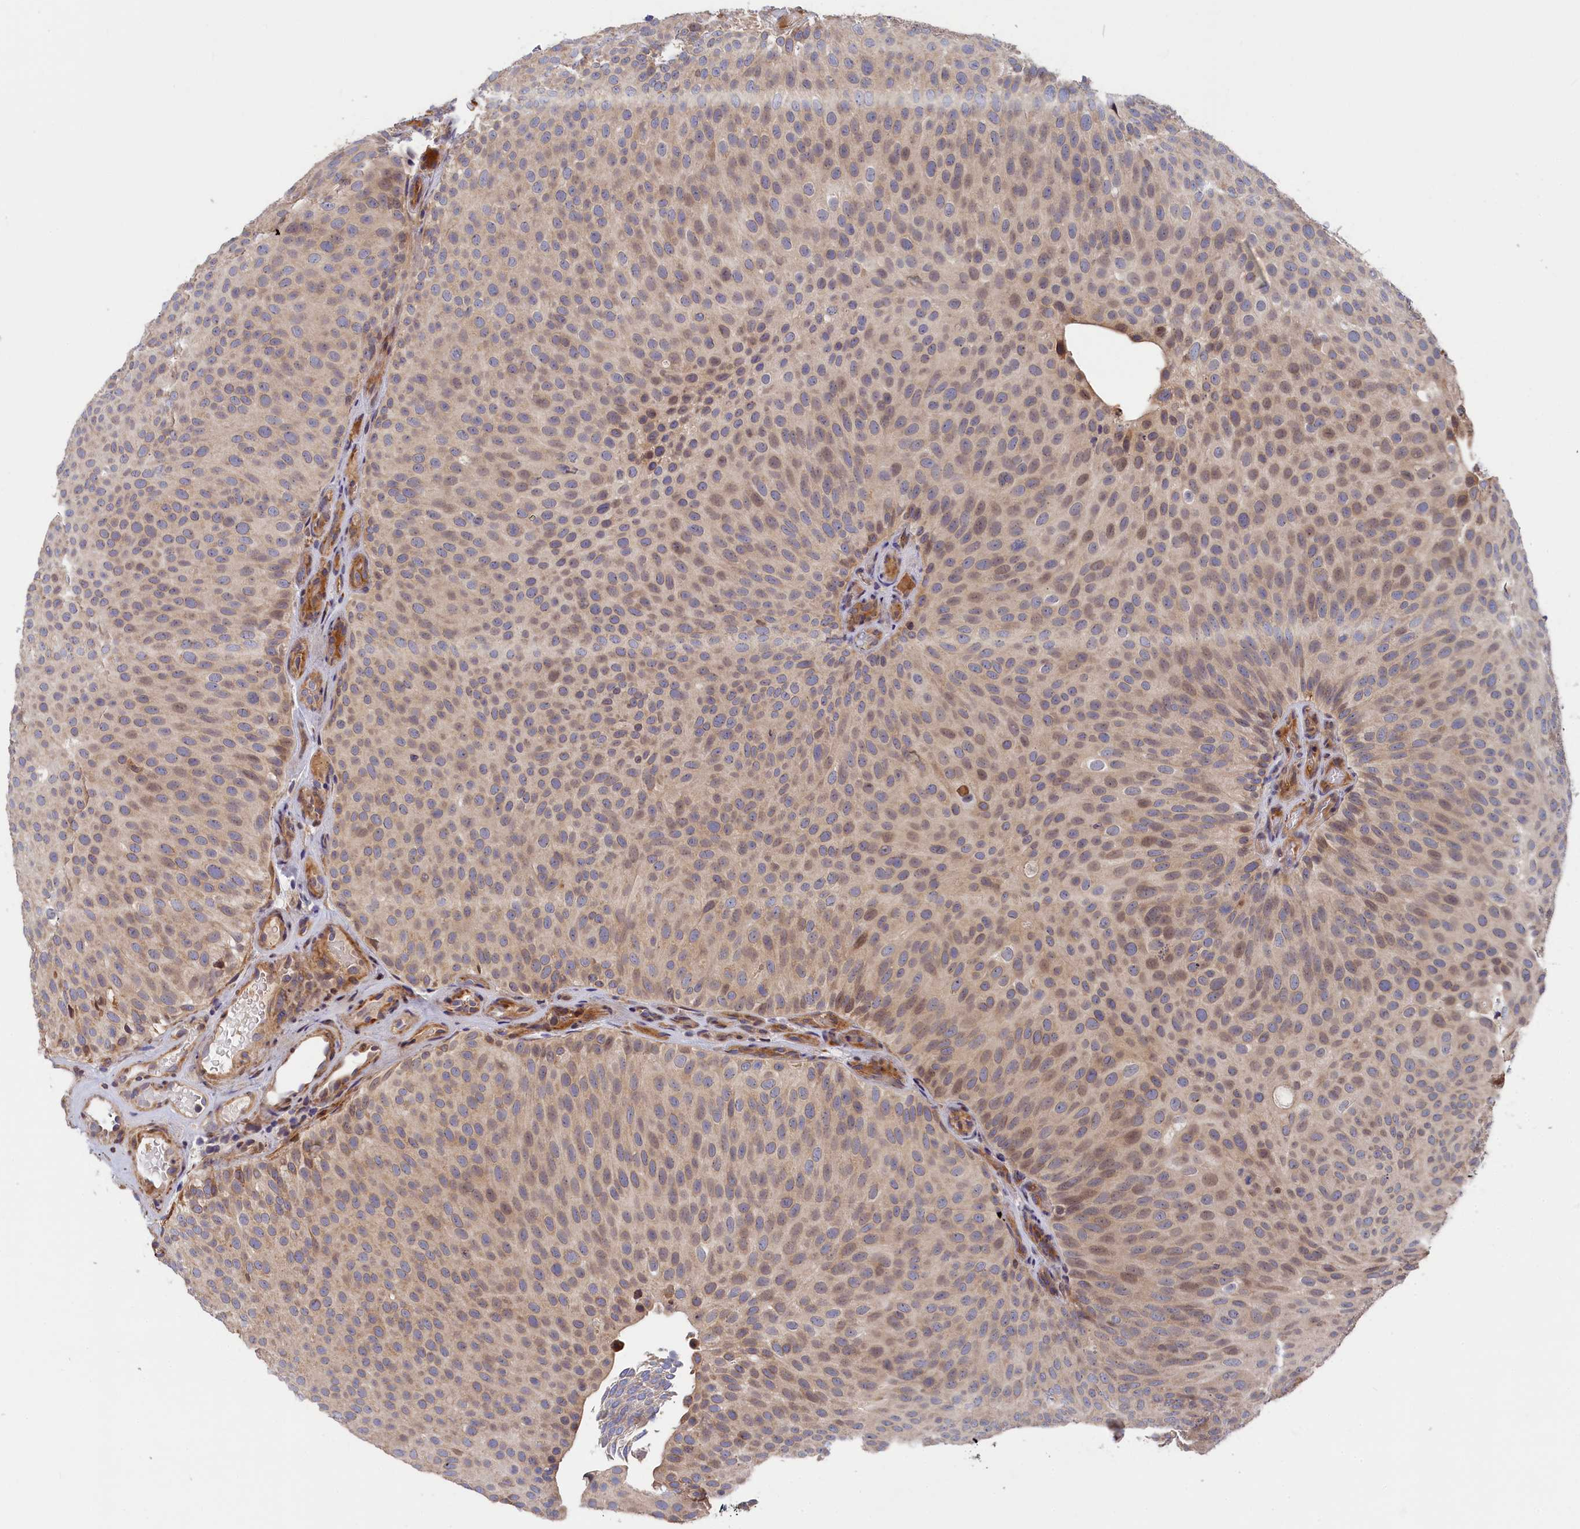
{"staining": {"intensity": "moderate", "quantity": ">75%", "location": "cytoplasmic/membranous,nuclear"}, "tissue": "urothelial cancer", "cell_type": "Tumor cells", "image_type": "cancer", "snomed": [{"axis": "morphology", "description": "Urothelial carcinoma, Low grade"}, {"axis": "topography", "description": "Urinary bladder"}], "caption": "There is medium levels of moderate cytoplasmic/membranous and nuclear staining in tumor cells of urothelial carcinoma (low-grade), as demonstrated by immunohistochemical staining (brown color).", "gene": "CYB5D2", "patient": {"sex": "male", "age": 78}}